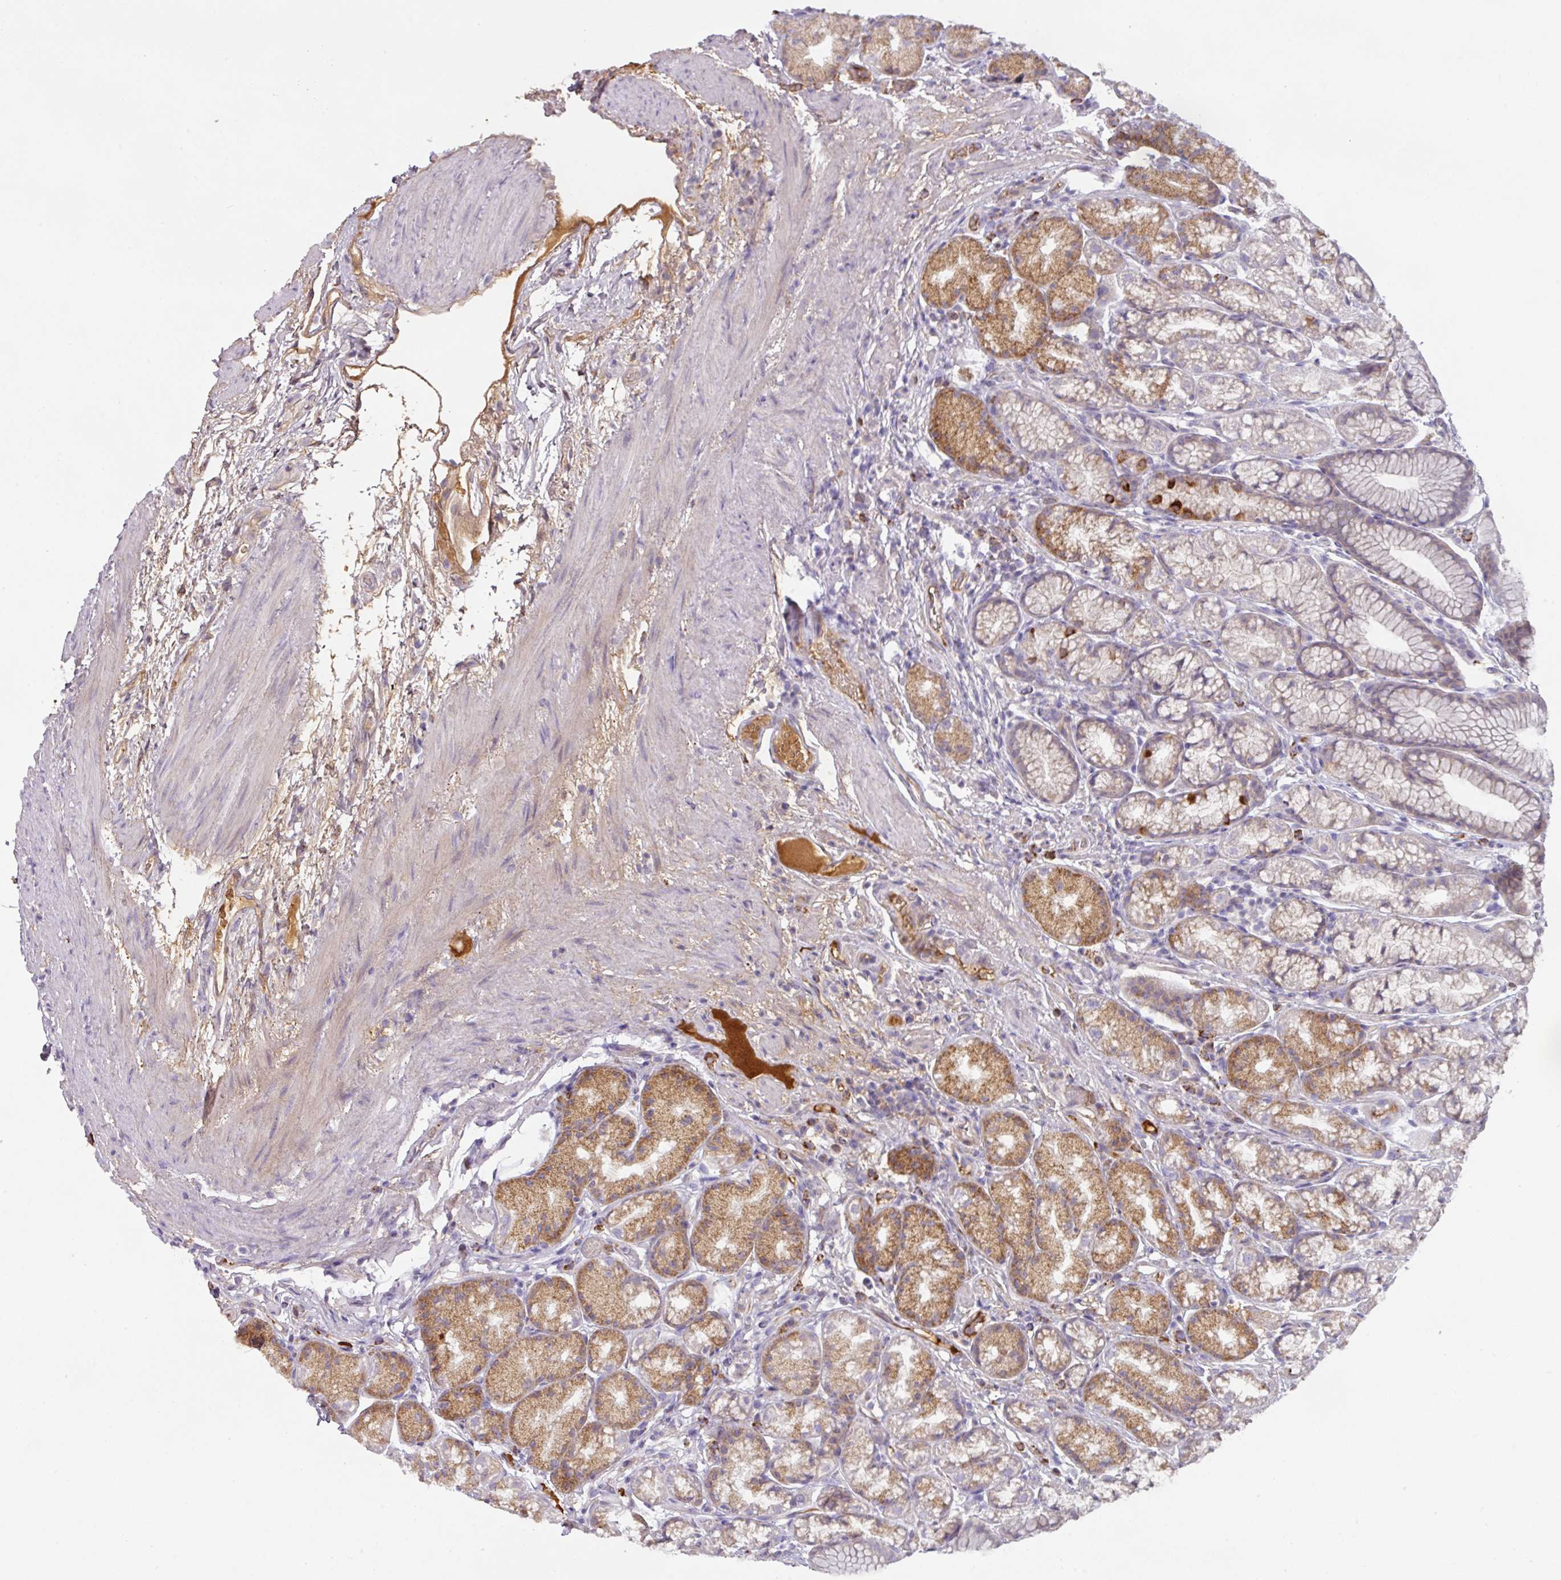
{"staining": {"intensity": "moderate", "quantity": "25%-75%", "location": "cytoplasmic/membranous"}, "tissue": "stomach", "cell_type": "Glandular cells", "image_type": "normal", "snomed": [{"axis": "morphology", "description": "Normal tissue, NOS"}, {"axis": "topography", "description": "Stomach, lower"}], "caption": "A medium amount of moderate cytoplasmic/membranous positivity is present in about 25%-75% of glandular cells in benign stomach.", "gene": "CCZ1B", "patient": {"sex": "male", "age": 67}}